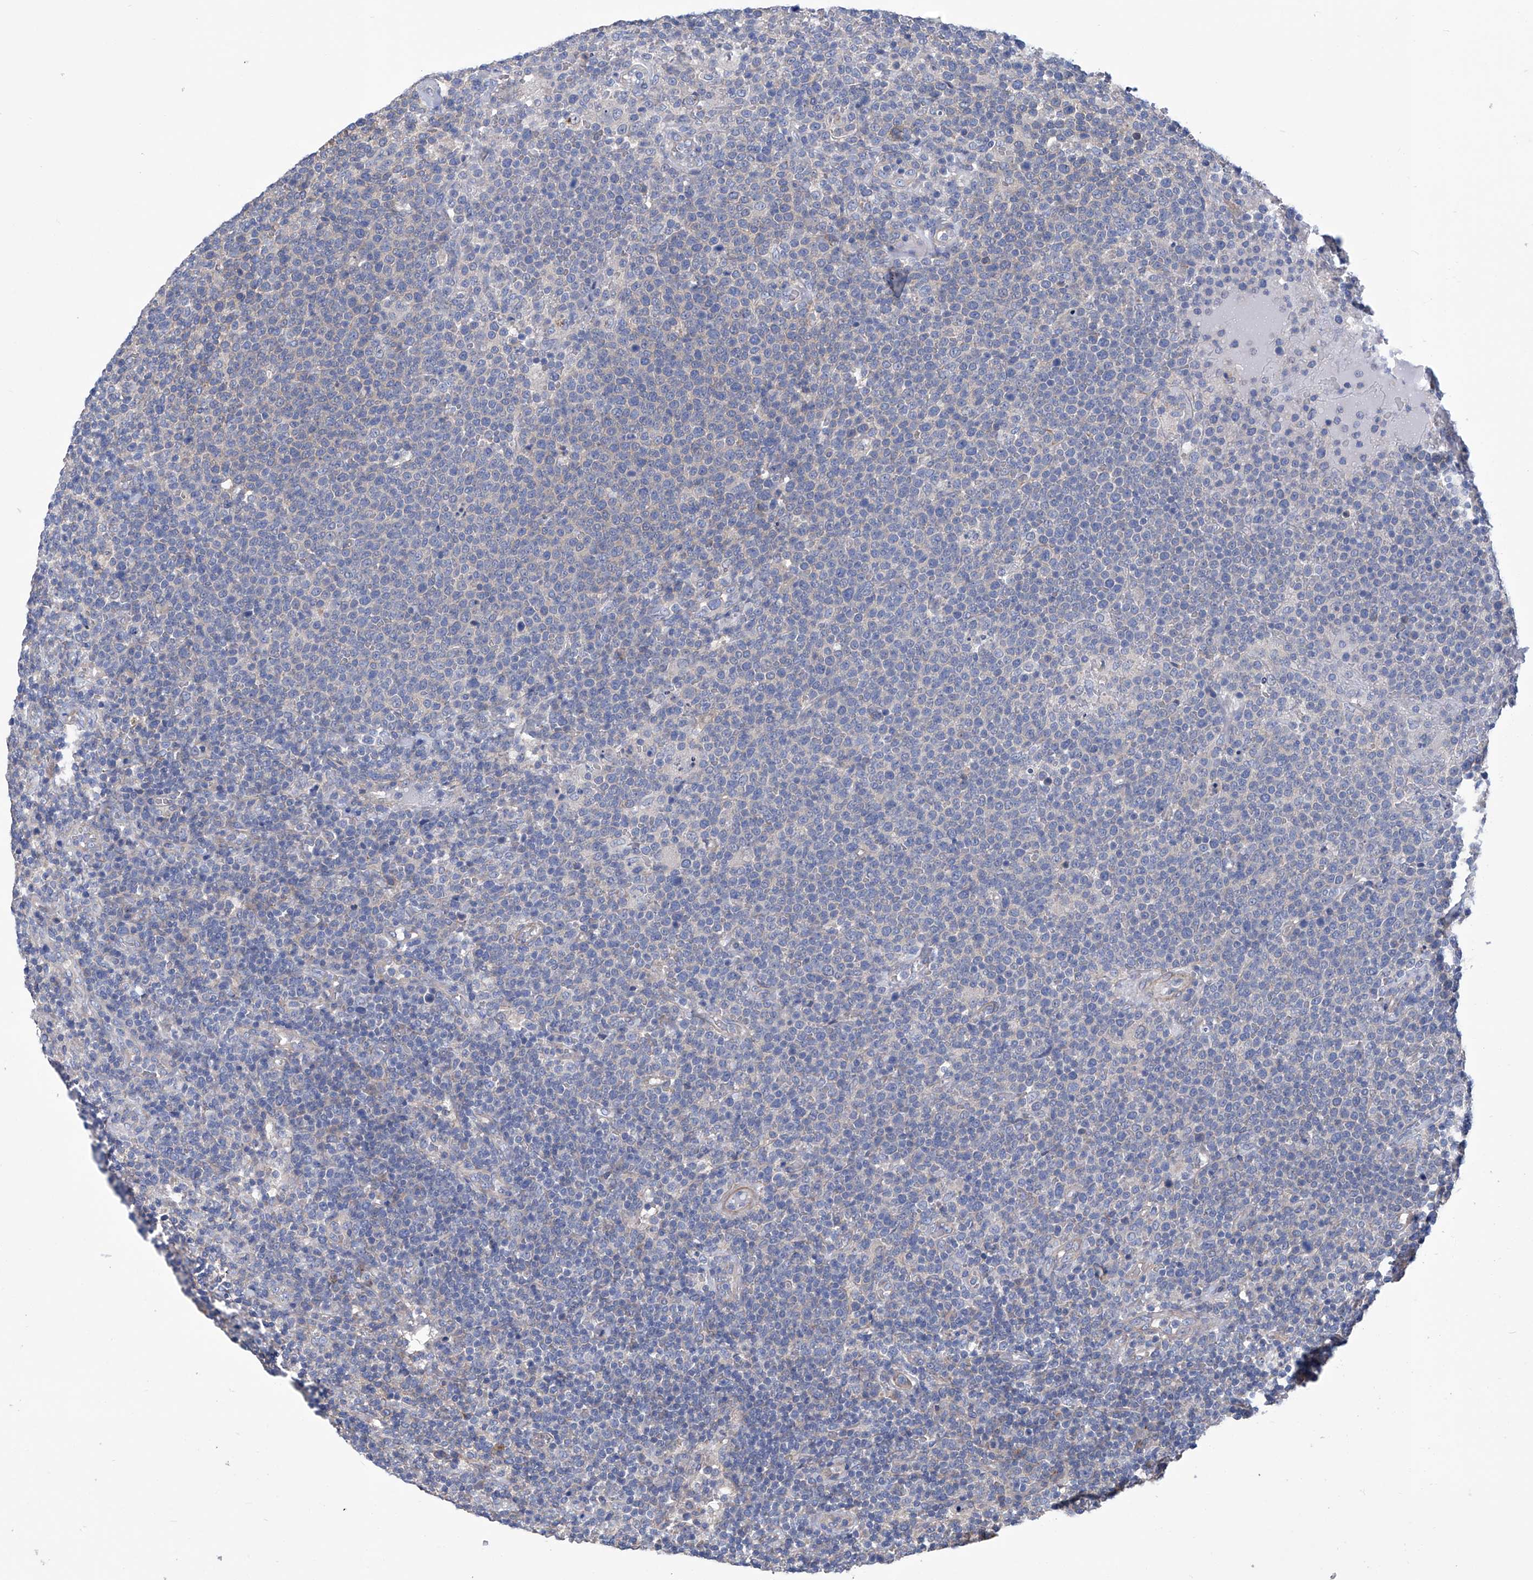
{"staining": {"intensity": "negative", "quantity": "none", "location": "none"}, "tissue": "lymphoma", "cell_type": "Tumor cells", "image_type": "cancer", "snomed": [{"axis": "morphology", "description": "Malignant lymphoma, non-Hodgkin's type, High grade"}, {"axis": "topography", "description": "Lymph node"}], "caption": "IHC micrograph of neoplastic tissue: malignant lymphoma, non-Hodgkin's type (high-grade) stained with DAB (3,3'-diaminobenzidine) shows no significant protein expression in tumor cells. Nuclei are stained in blue.", "gene": "SMS", "patient": {"sex": "male", "age": 61}}